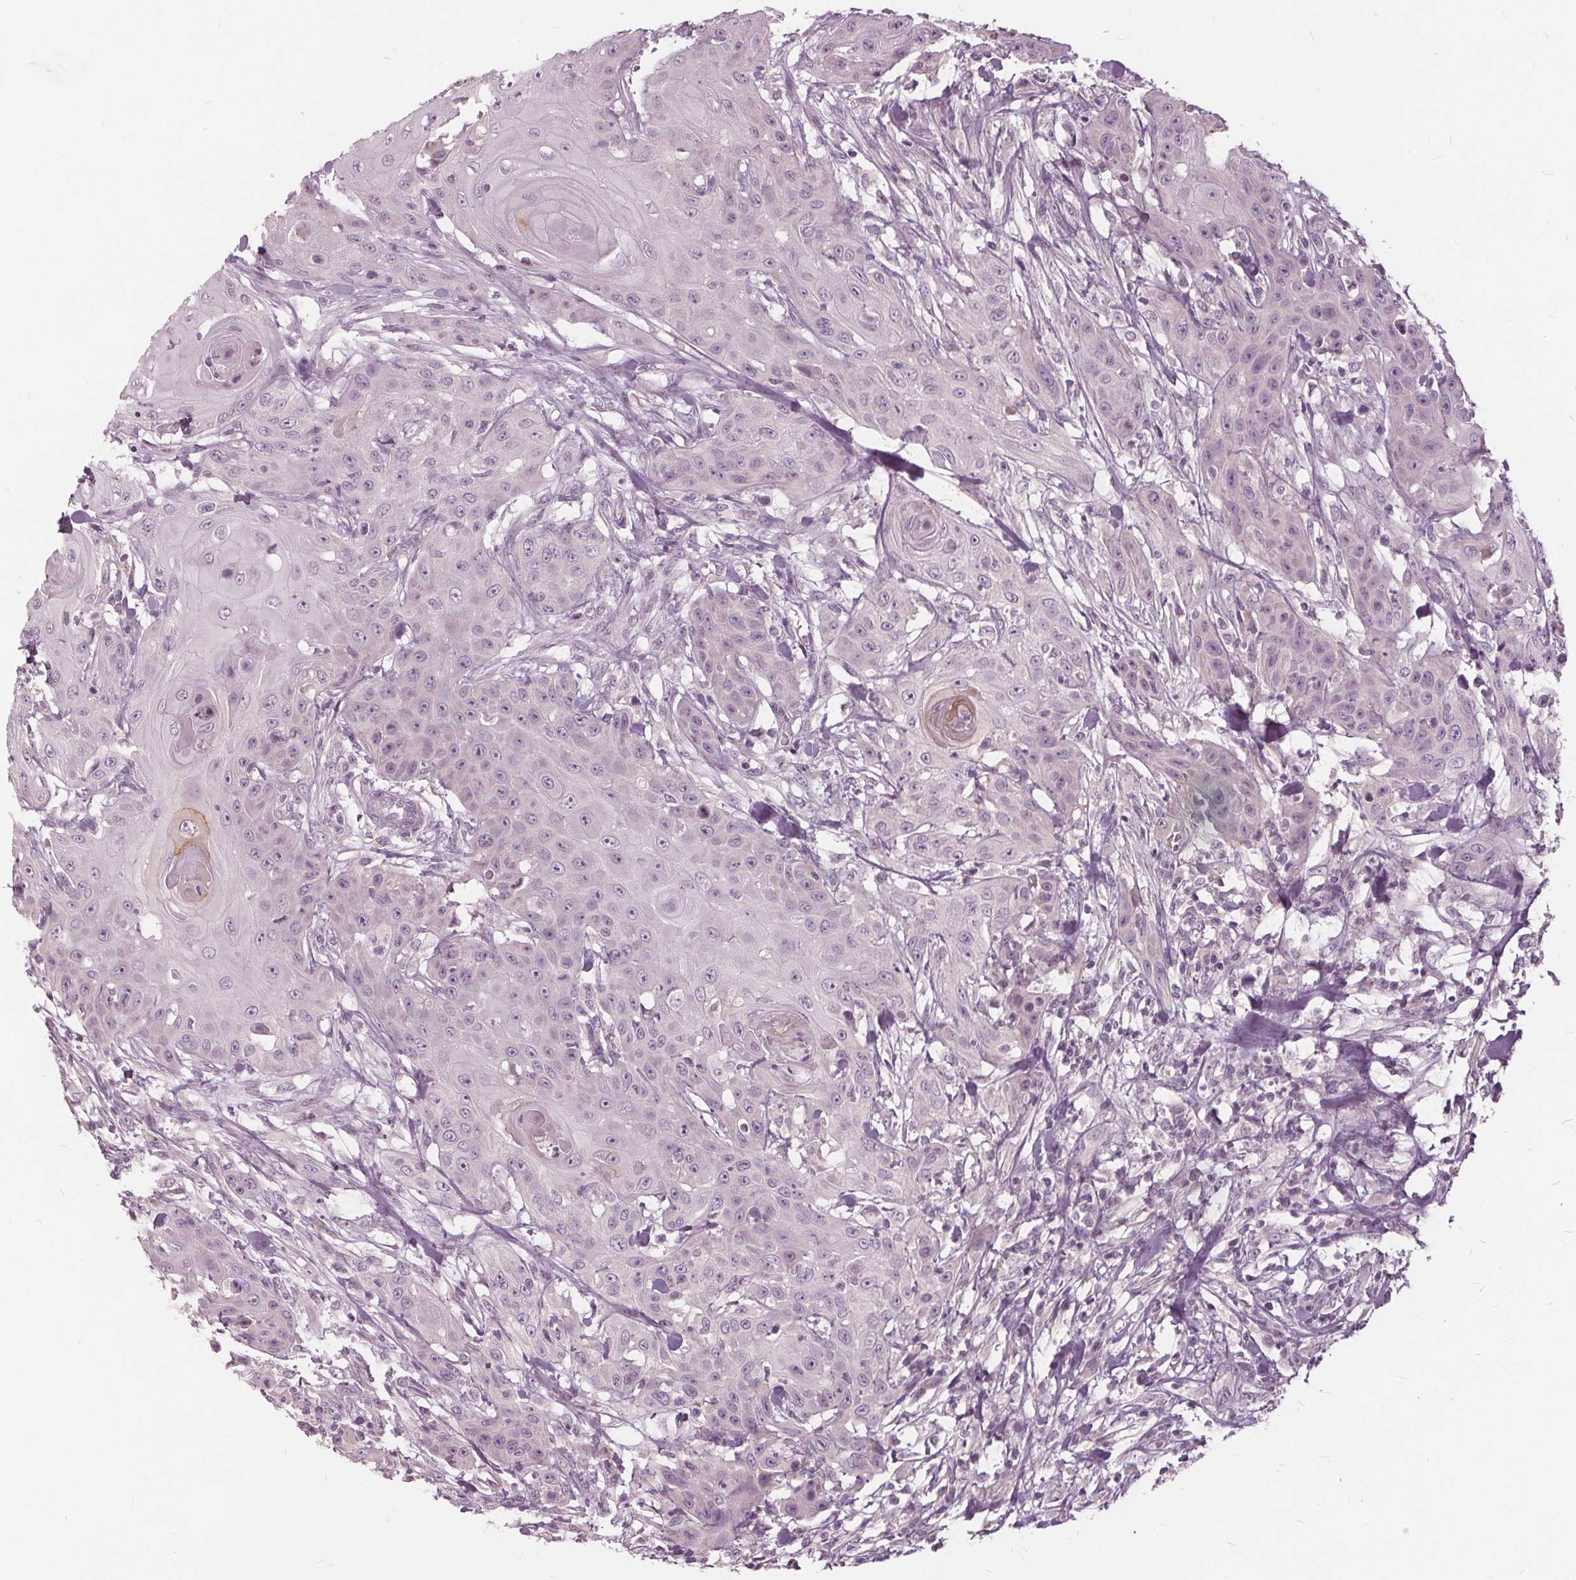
{"staining": {"intensity": "negative", "quantity": "none", "location": "none"}, "tissue": "head and neck cancer", "cell_type": "Tumor cells", "image_type": "cancer", "snomed": [{"axis": "morphology", "description": "Squamous cell carcinoma, NOS"}, {"axis": "topography", "description": "Oral tissue"}, {"axis": "topography", "description": "Head-Neck"}], "caption": "Immunohistochemical staining of head and neck squamous cell carcinoma demonstrates no significant expression in tumor cells.", "gene": "KLK13", "patient": {"sex": "female", "age": 55}}